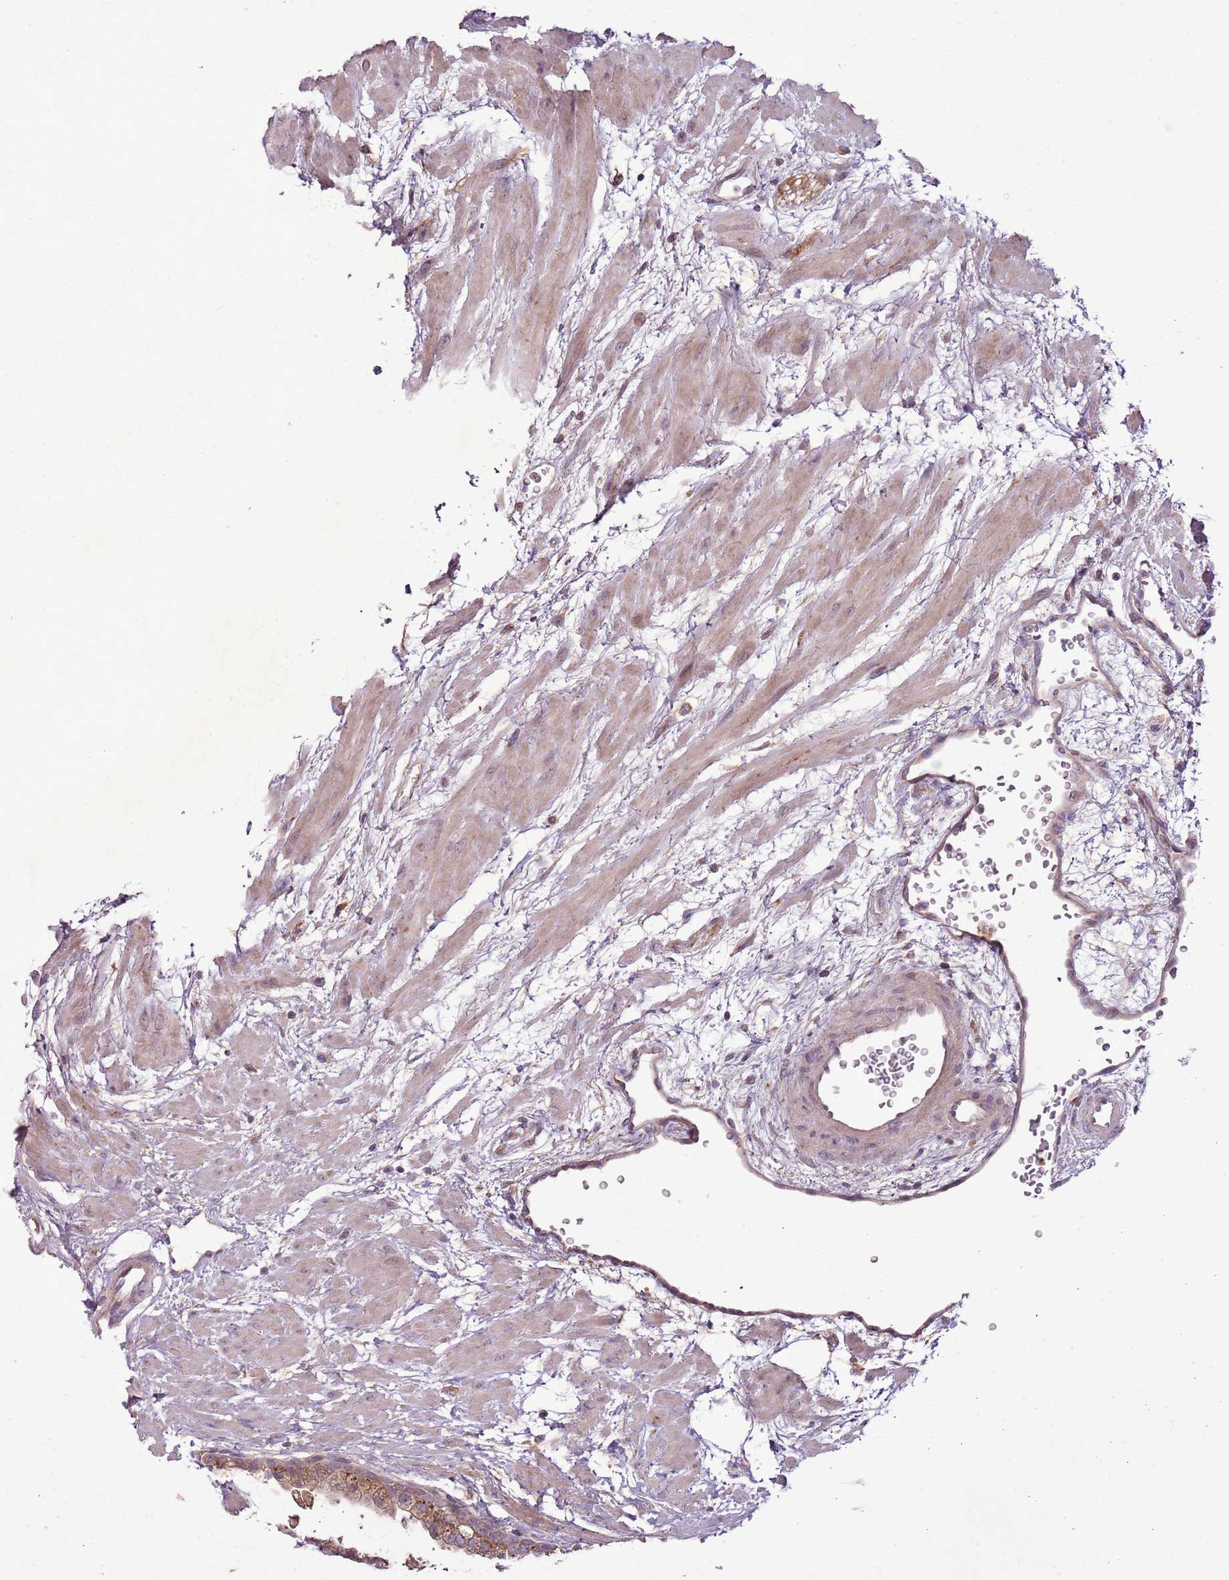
{"staining": {"intensity": "moderate", "quantity": "25%-75%", "location": "cytoplasmic/membranous"}, "tissue": "prostate", "cell_type": "Glandular cells", "image_type": "normal", "snomed": [{"axis": "morphology", "description": "Normal tissue, NOS"}, {"axis": "topography", "description": "Prostate"}], "caption": "A medium amount of moderate cytoplasmic/membranous staining is identified in about 25%-75% of glandular cells in benign prostate.", "gene": "ANKRD24", "patient": {"sex": "male", "age": 48}}